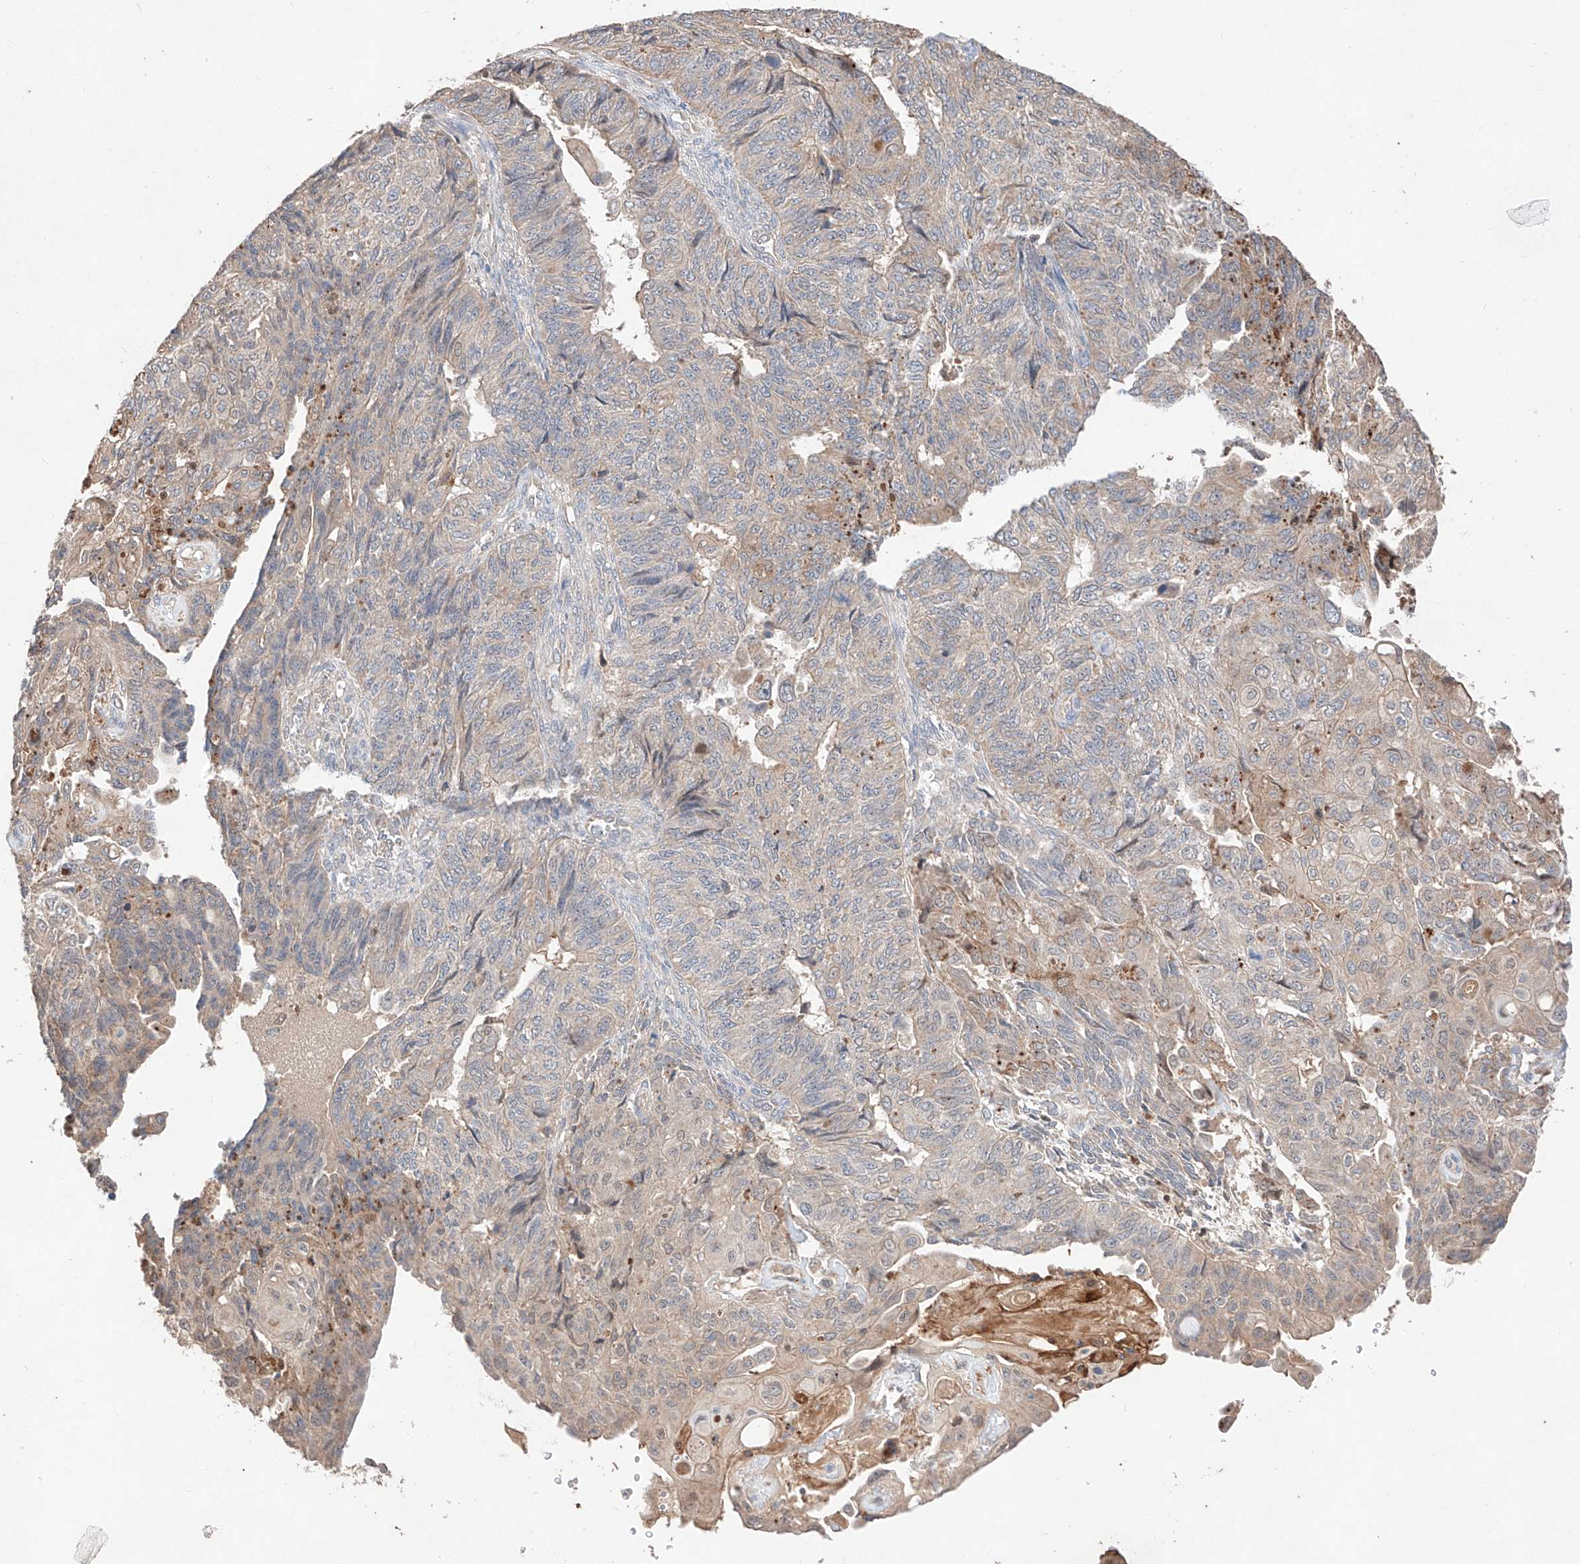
{"staining": {"intensity": "weak", "quantity": "<25%", "location": "cytoplasmic/membranous"}, "tissue": "endometrial cancer", "cell_type": "Tumor cells", "image_type": "cancer", "snomed": [{"axis": "morphology", "description": "Adenocarcinoma, NOS"}, {"axis": "topography", "description": "Endometrium"}], "caption": "Photomicrograph shows no significant protein staining in tumor cells of endometrial adenocarcinoma.", "gene": "C6orf62", "patient": {"sex": "female", "age": 32}}